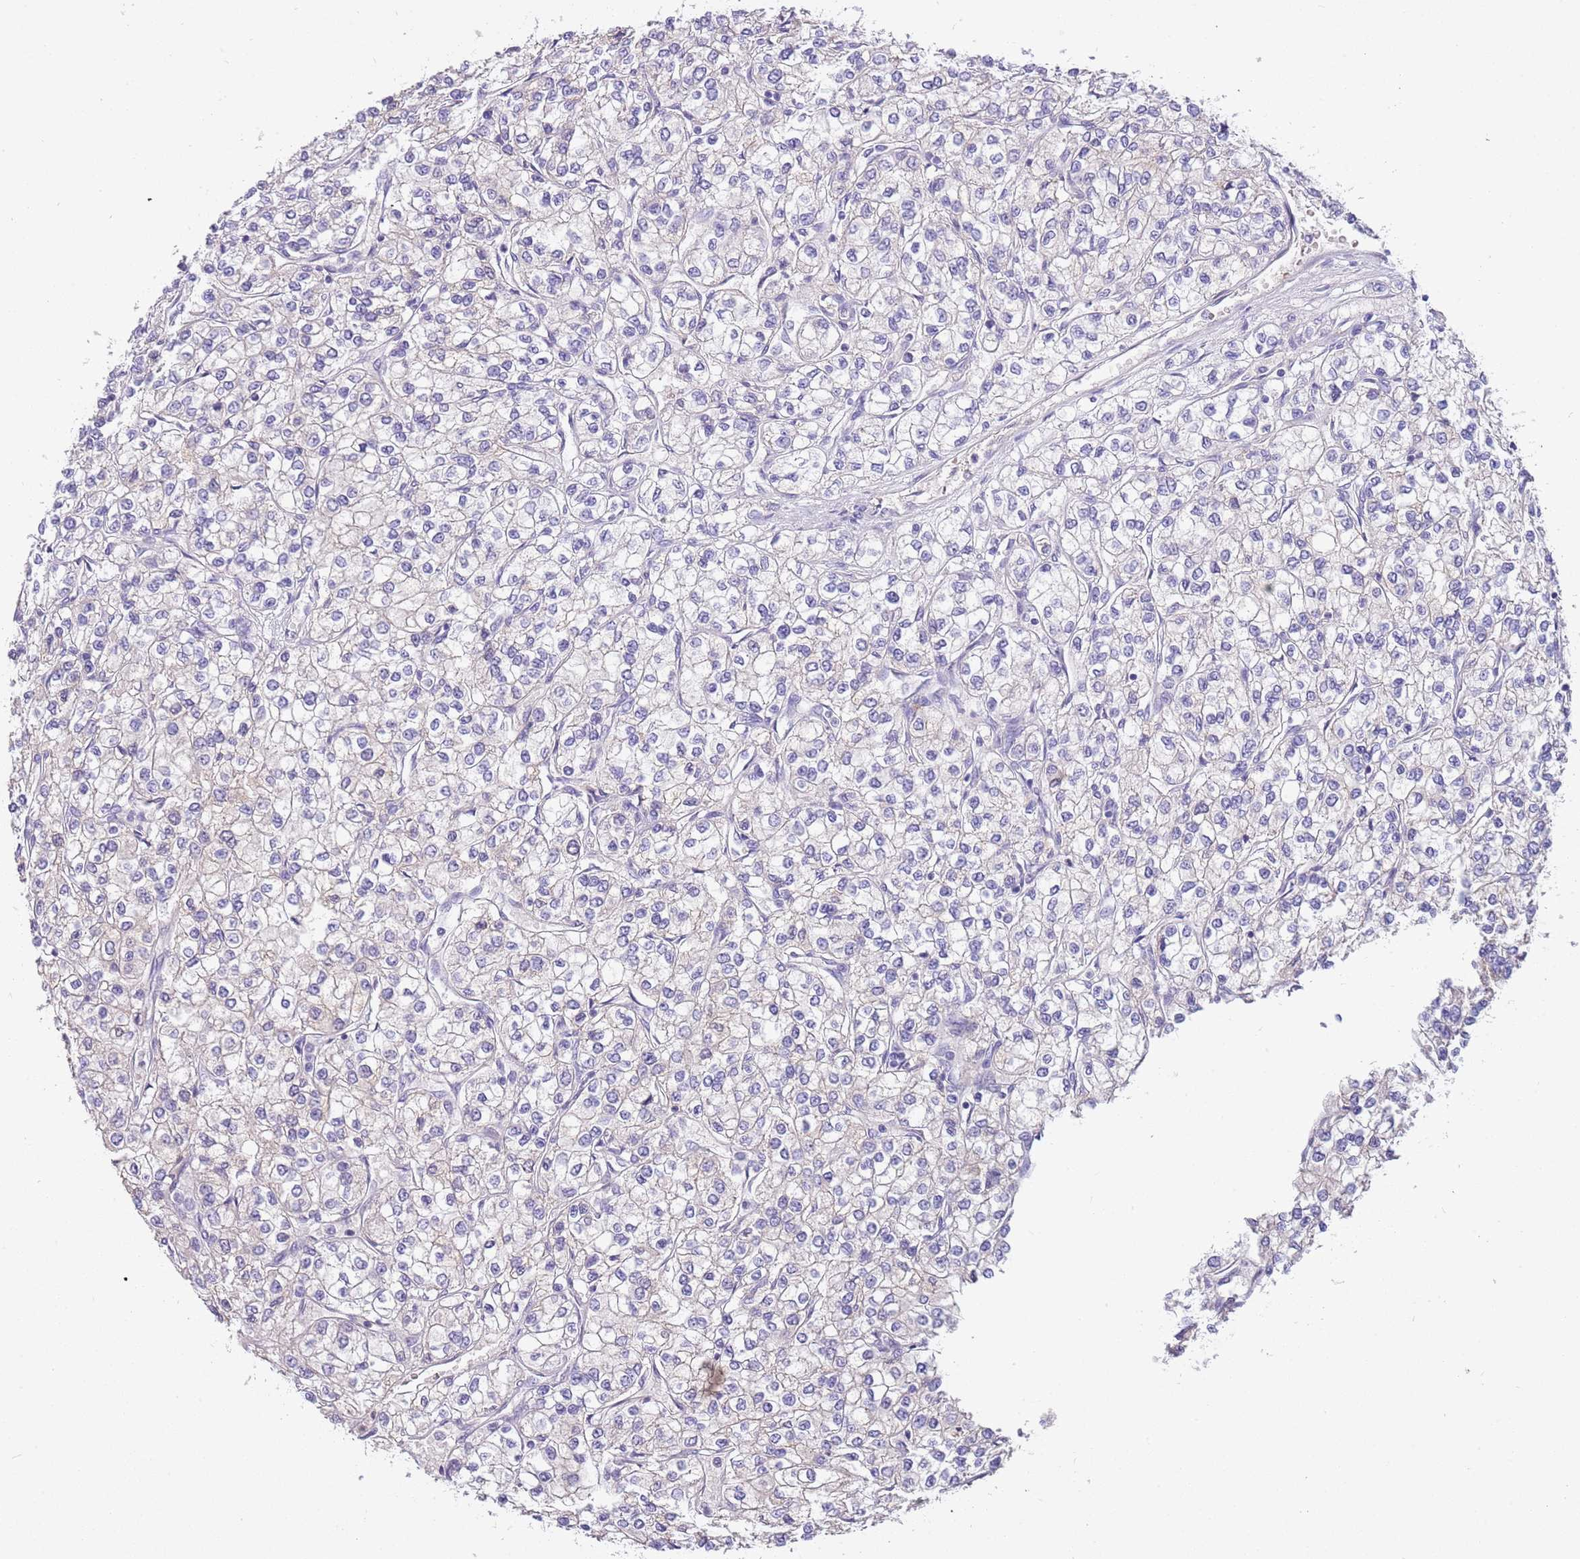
{"staining": {"intensity": "negative", "quantity": "none", "location": "none"}, "tissue": "renal cancer", "cell_type": "Tumor cells", "image_type": "cancer", "snomed": [{"axis": "morphology", "description": "Adenocarcinoma, NOS"}, {"axis": "topography", "description": "Kidney"}], "caption": "Immunohistochemistry (IHC) image of human adenocarcinoma (renal) stained for a protein (brown), which exhibits no expression in tumor cells. Brightfield microscopy of immunohistochemistry stained with DAB (3,3'-diaminobenzidine) (brown) and hematoxylin (blue), captured at high magnification.", "gene": "CFAP73", "patient": {"sex": "male", "age": 80}}